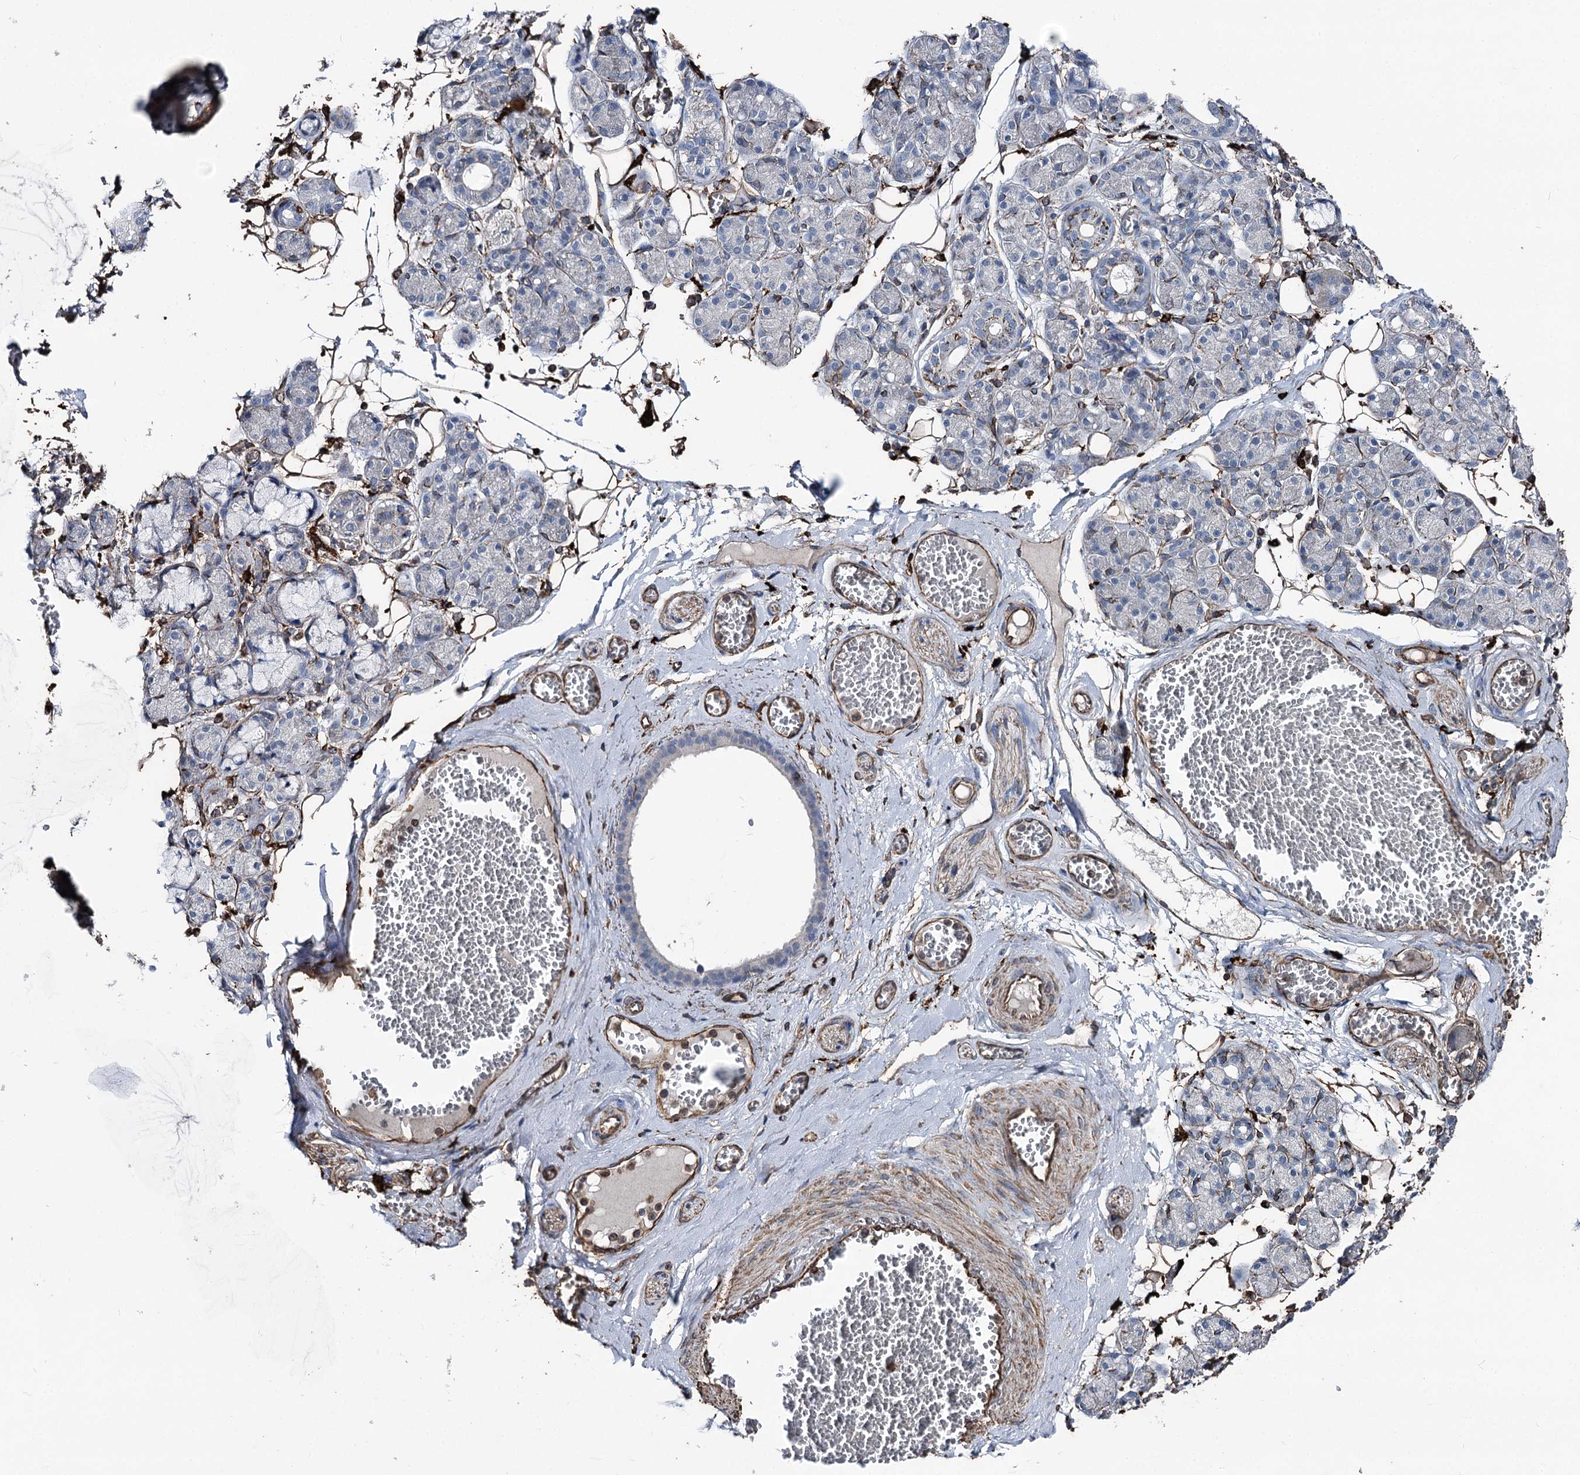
{"staining": {"intensity": "negative", "quantity": "none", "location": "none"}, "tissue": "salivary gland", "cell_type": "Glandular cells", "image_type": "normal", "snomed": [{"axis": "morphology", "description": "Normal tissue, NOS"}, {"axis": "topography", "description": "Salivary gland"}], "caption": "IHC of normal human salivary gland demonstrates no expression in glandular cells. (Immunohistochemistry, brightfield microscopy, high magnification).", "gene": "CLEC4M", "patient": {"sex": "male", "age": 63}}